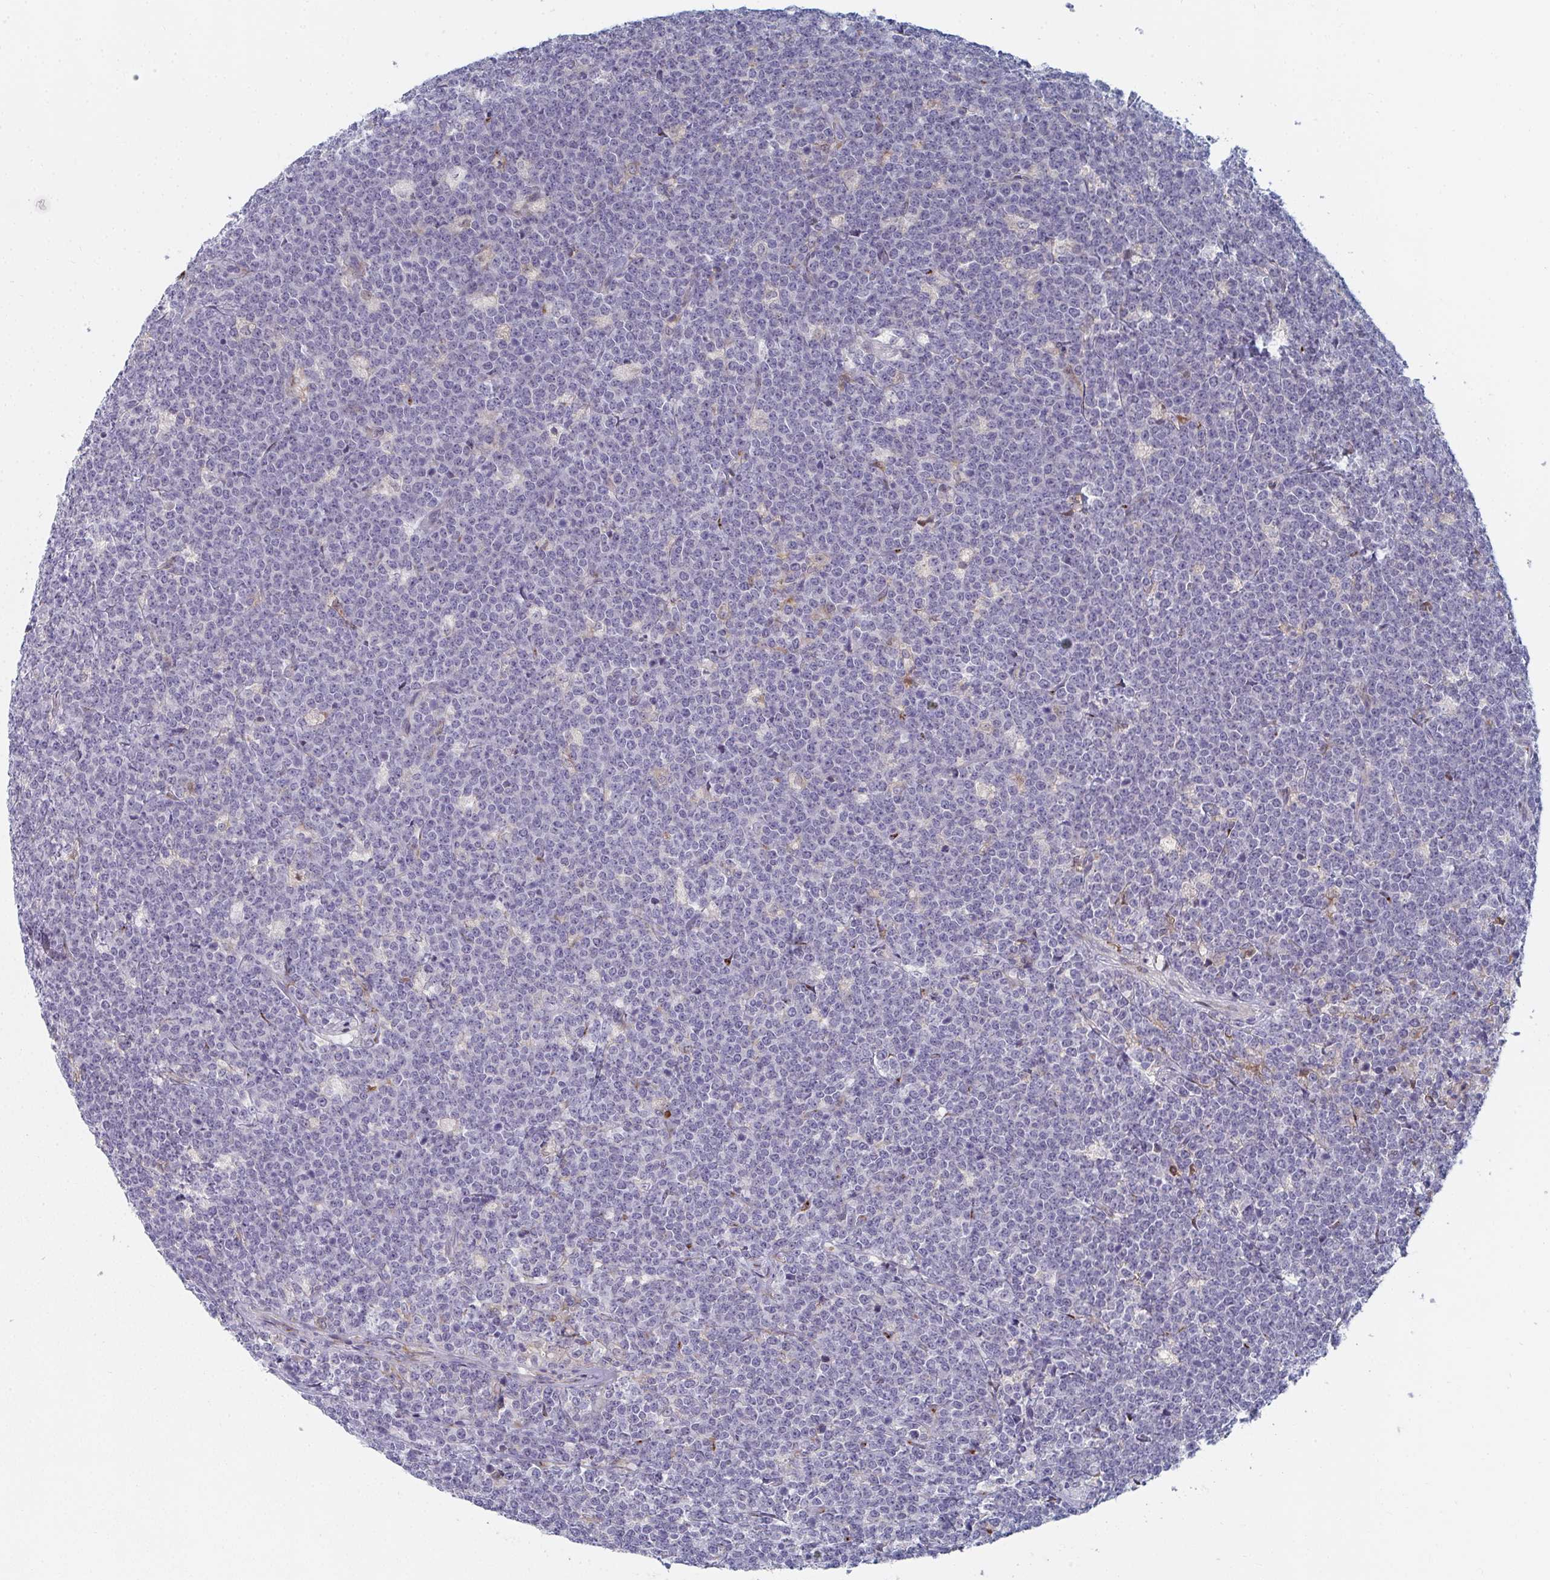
{"staining": {"intensity": "negative", "quantity": "none", "location": "none"}, "tissue": "lymphoma", "cell_type": "Tumor cells", "image_type": "cancer", "snomed": [{"axis": "morphology", "description": "Malignant lymphoma, non-Hodgkin's type, High grade"}, {"axis": "topography", "description": "Small intestine"}, {"axis": "topography", "description": "Colon"}], "caption": "Tumor cells show no significant expression in lymphoma.", "gene": "PSMG1", "patient": {"sex": "male", "age": 8}}